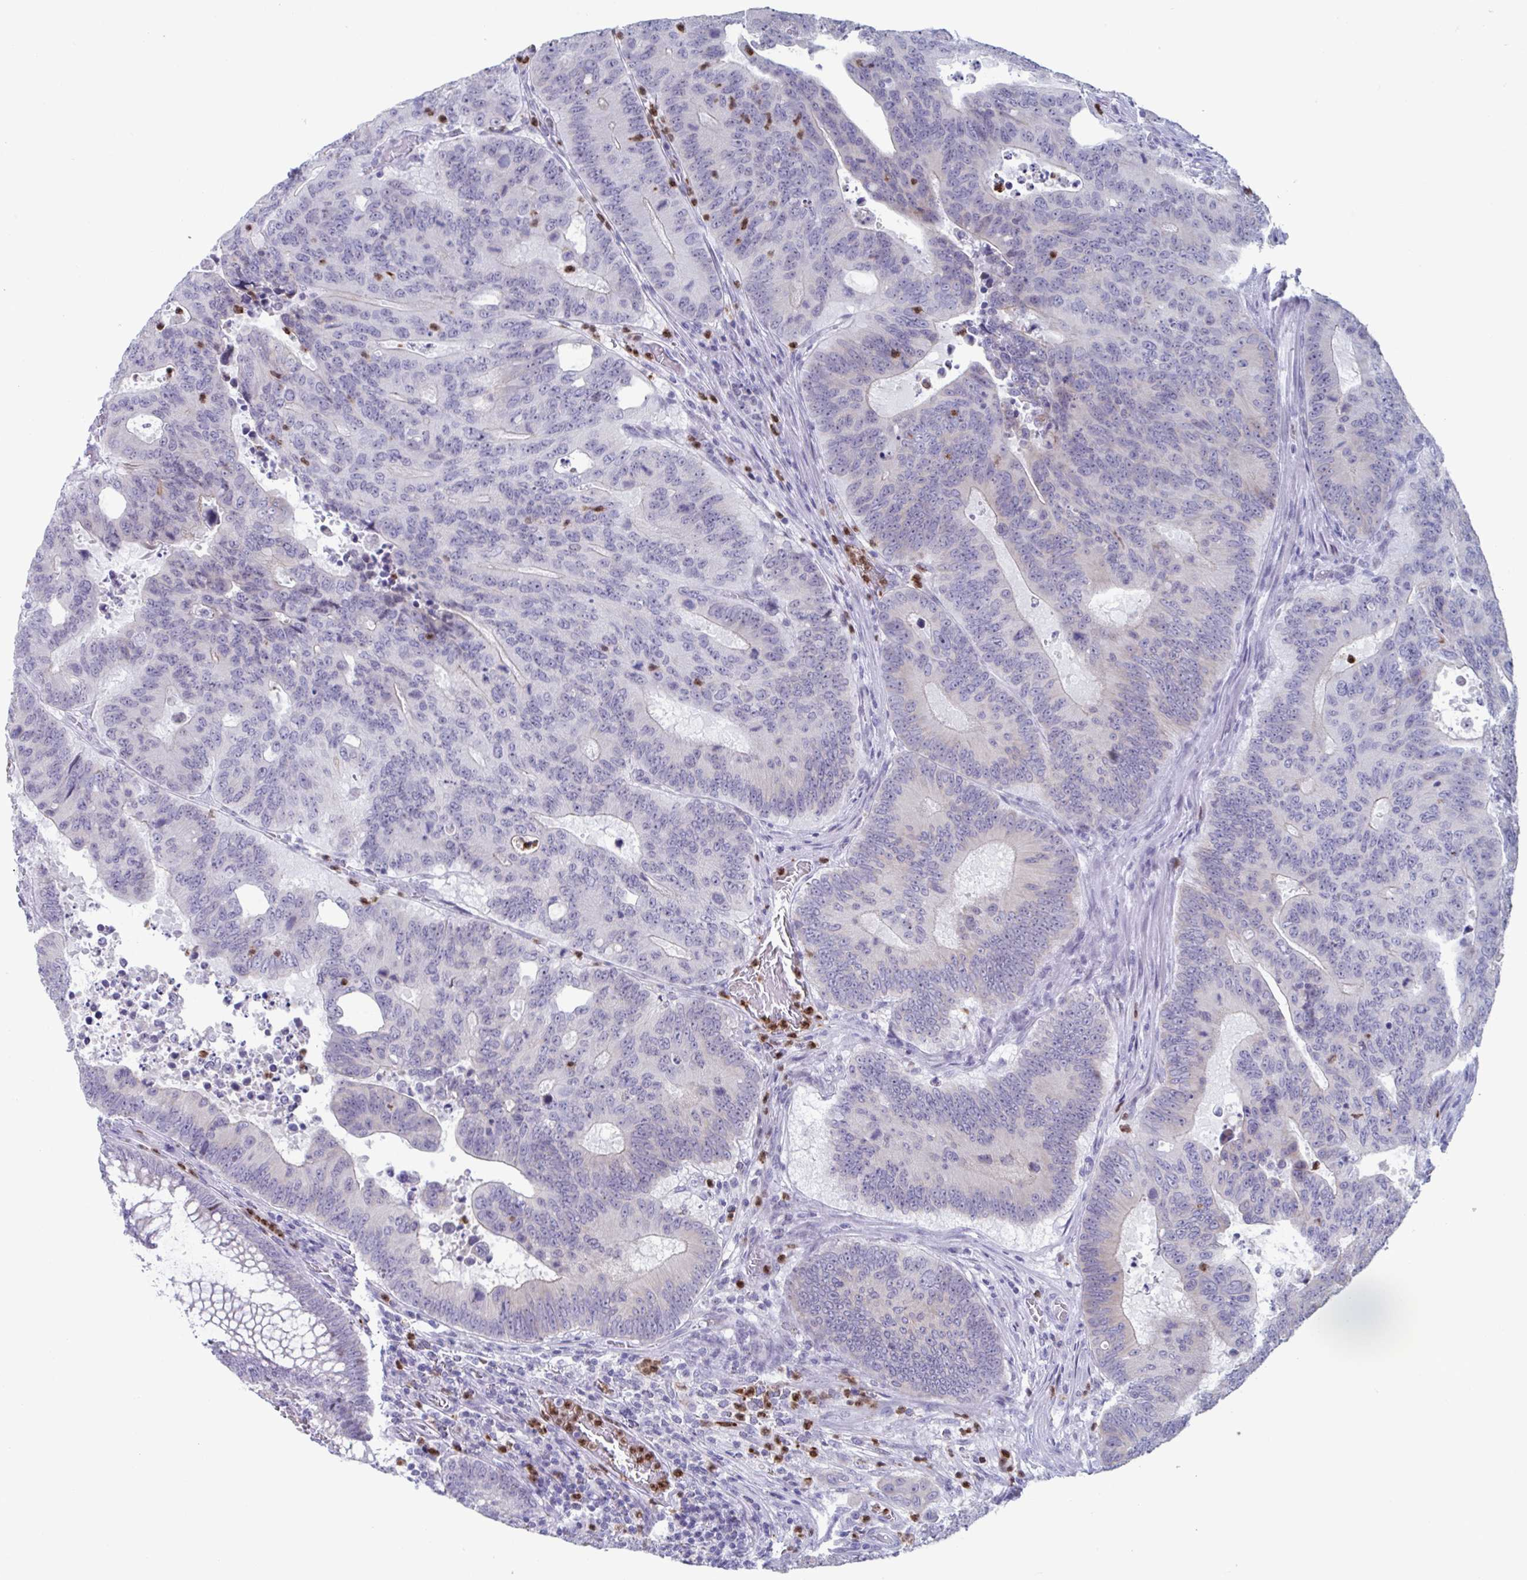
{"staining": {"intensity": "weak", "quantity": "25%-75%", "location": "cytoplasmic/membranous"}, "tissue": "colorectal cancer", "cell_type": "Tumor cells", "image_type": "cancer", "snomed": [{"axis": "morphology", "description": "Adenocarcinoma, NOS"}, {"axis": "topography", "description": "Colon"}], "caption": "IHC staining of colorectal cancer (adenocarcinoma), which displays low levels of weak cytoplasmic/membranous staining in approximately 25%-75% of tumor cells indicating weak cytoplasmic/membranous protein staining. The staining was performed using DAB (3,3'-diaminobenzidine) (brown) for protein detection and nuclei were counterstained in hematoxylin (blue).", "gene": "CYP4F11", "patient": {"sex": "male", "age": 62}}